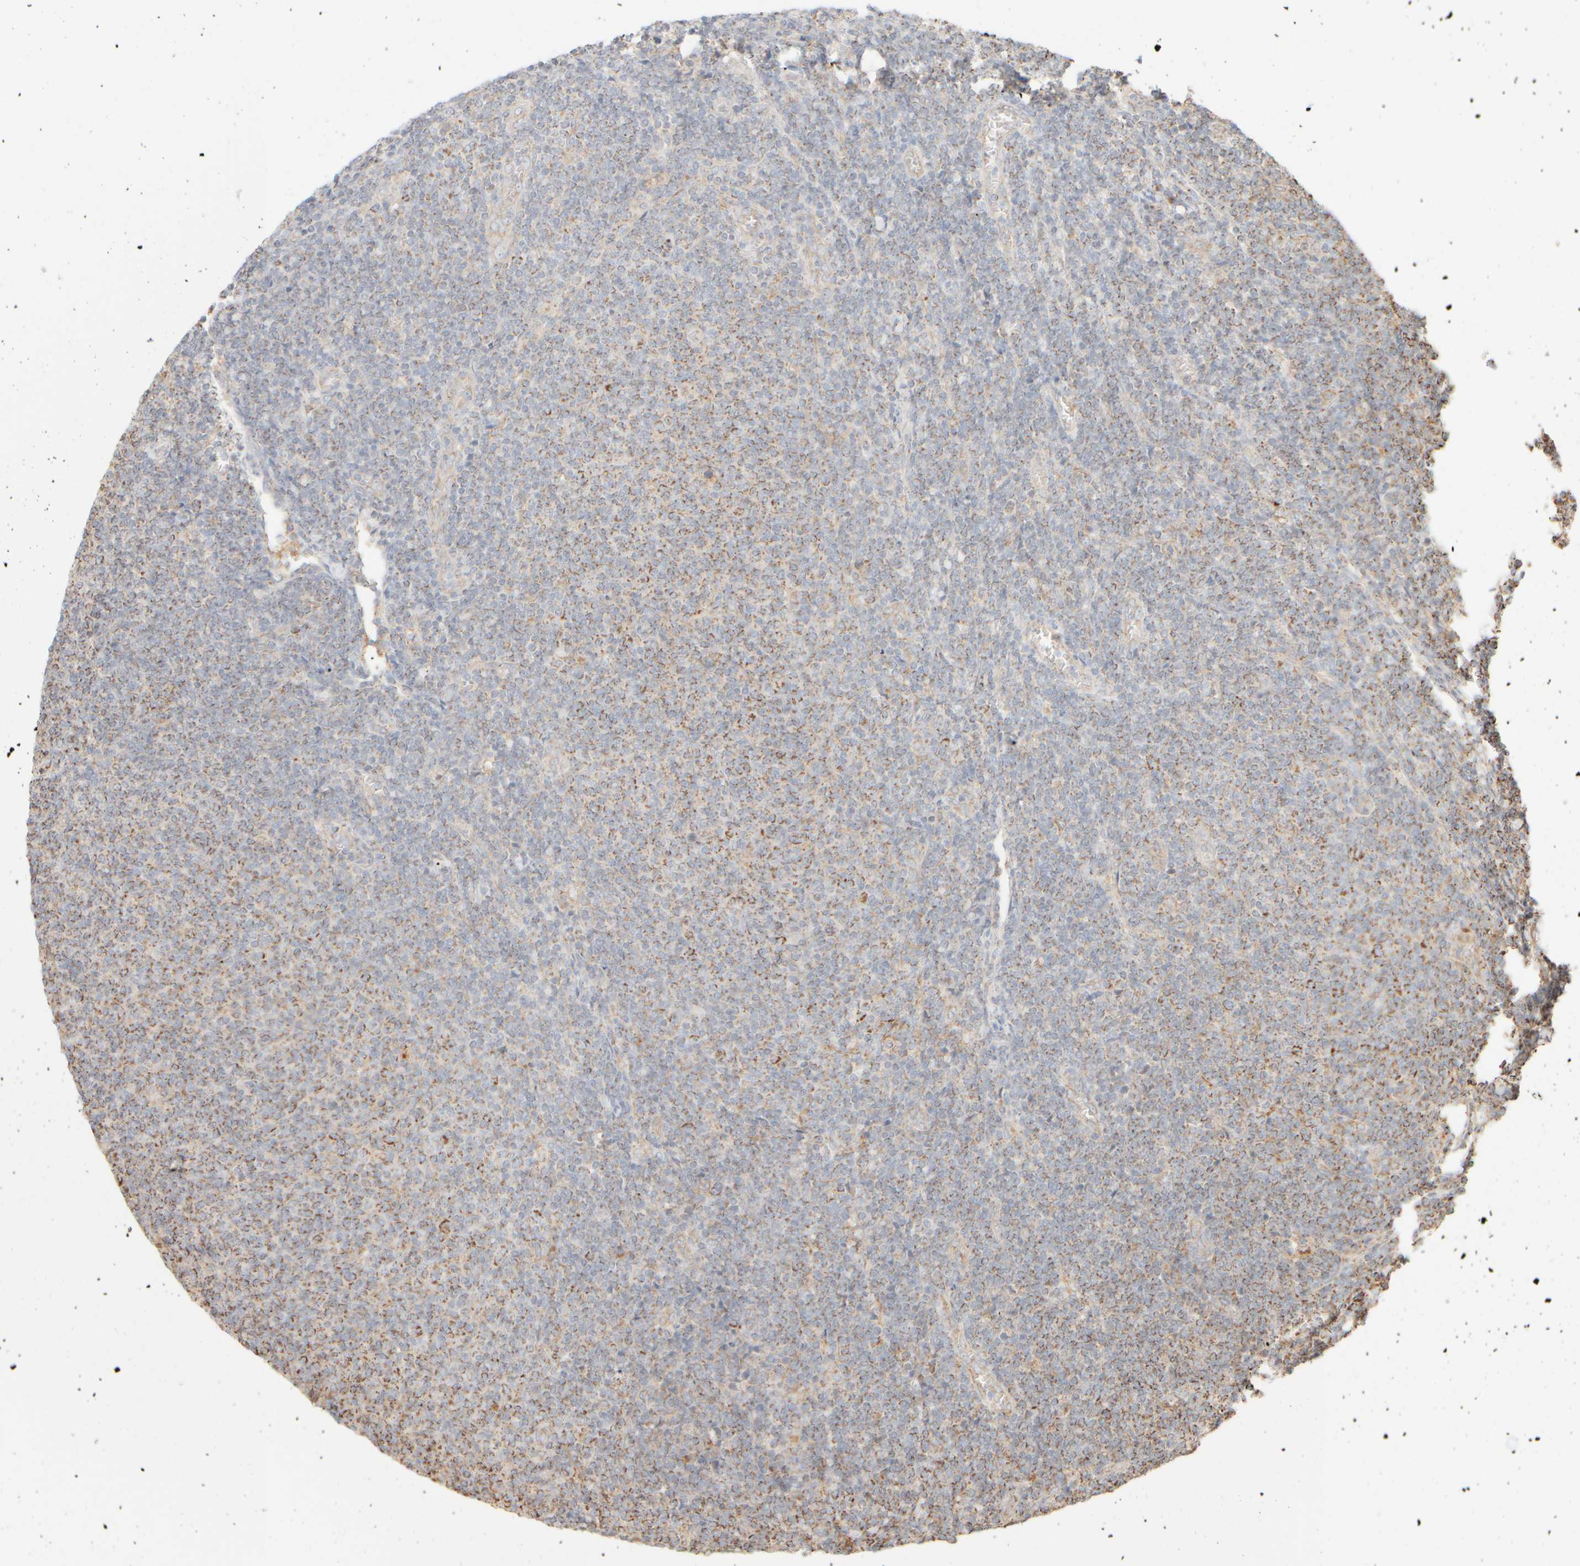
{"staining": {"intensity": "moderate", "quantity": "25%-75%", "location": "cytoplasmic/membranous"}, "tissue": "lymphoma", "cell_type": "Tumor cells", "image_type": "cancer", "snomed": [{"axis": "morphology", "description": "Malignant lymphoma, non-Hodgkin's type, Low grade"}, {"axis": "topography", "description": "Lymph node"}], "caption": "The photomicrograph displays a brown stain indicating the presence of a protein in the cytoplasmic/membranous of tumor cells in lymphoma.", "gene": "APBB2", "patient": {"sex": "male", "age": 66}}